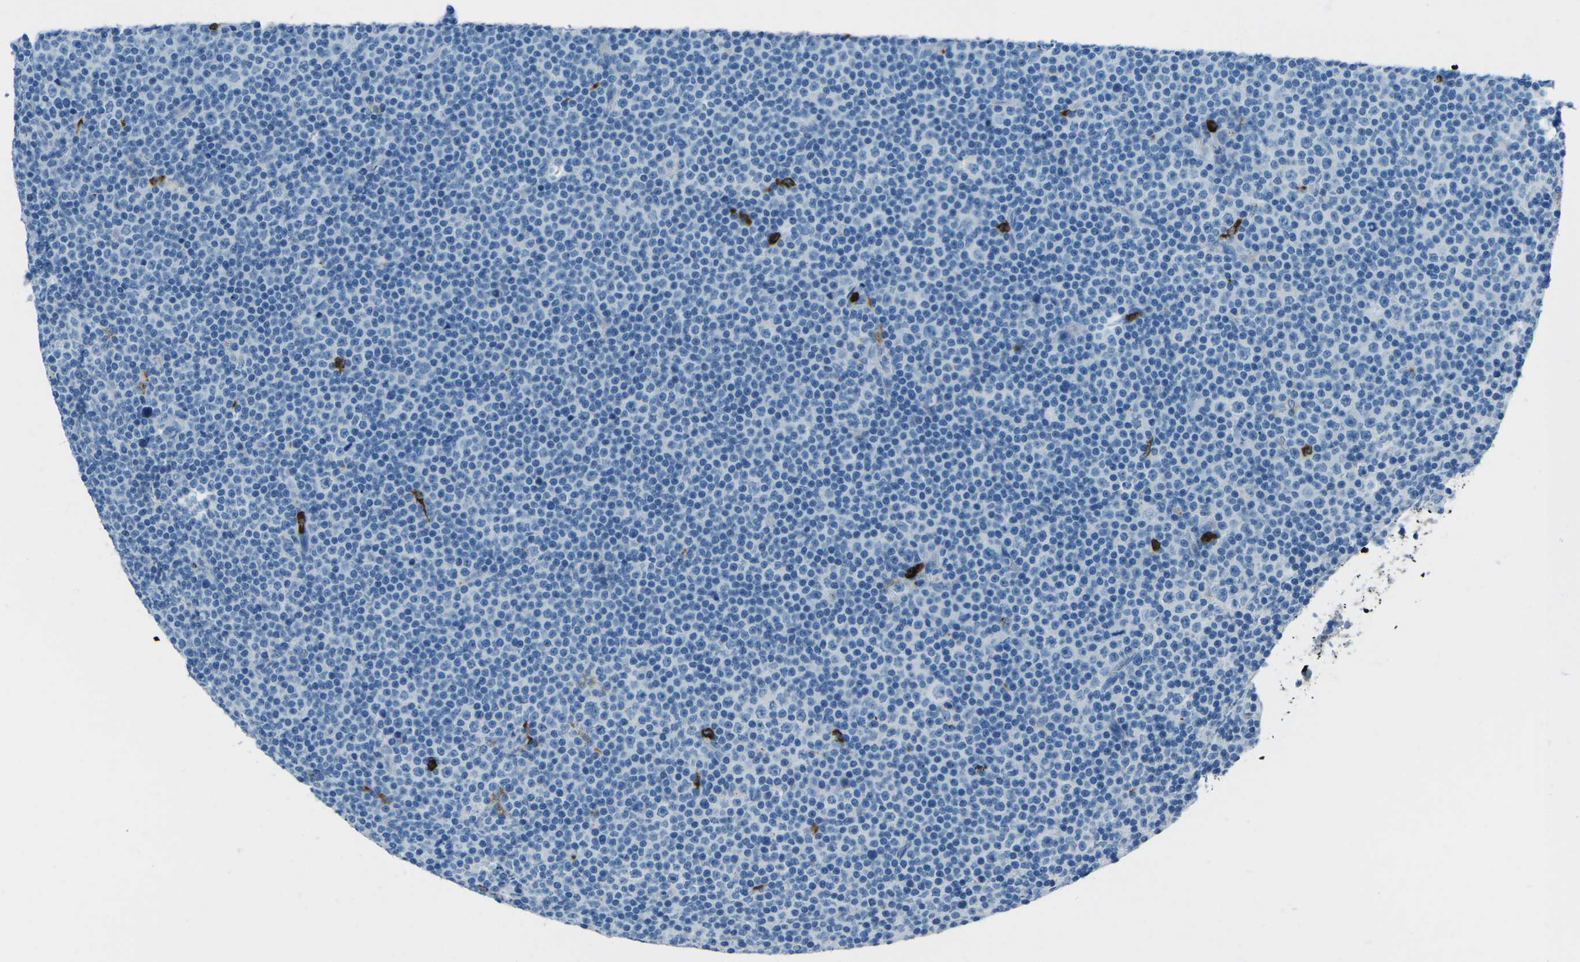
{"staining": {"intensity": "negative", "quantity": "none", "location": "none"}, "tissue": "lymphoma", "cell_type": "Tumor cells", "image_type": "cancer", "snomed": [{"axis": "morphology", "description": "Malignant lymphoma, non-Hodgkin's type, Low grade"}, {"axis": "topography", "description": "Lymph node"}], "caption": "Malignant lymphoma, non-Hodgkin's type (low-grade) stained for a protein using immunohistochemistry exhibits no expression tumor cells.", "gene": "FCN1", "patient": {"sex": "female", "age": 67}}